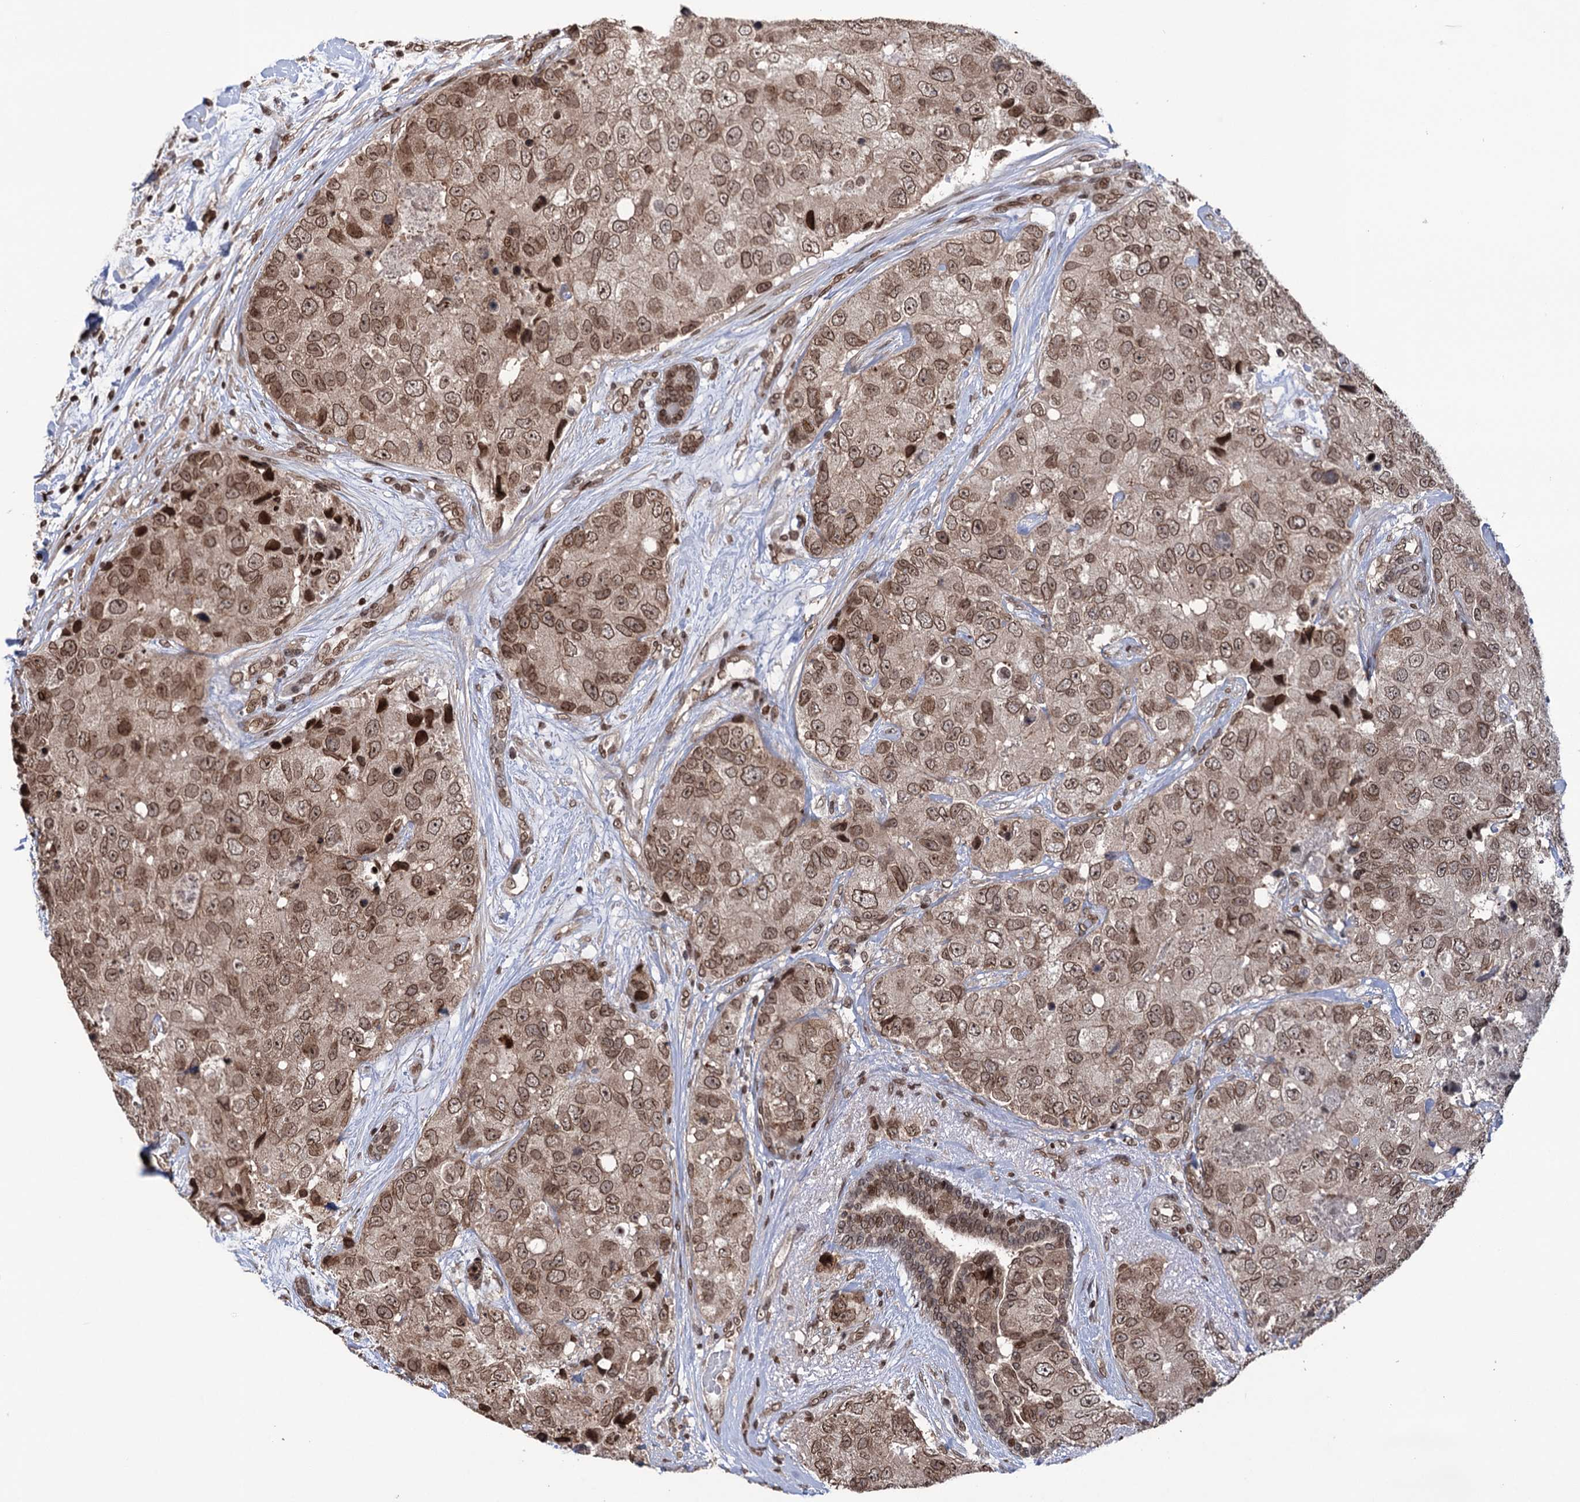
{"staining": {"intensity": "moderate", "quantity": ">75%", "location": "nuclear"}, "tissue": "breast cancer", "cell_type": "Tumor cells", "image_type": "cancer", "snomed": [{"axis": "morphology", "description": "Duct carcinoma"}, {"axis": "topography", "description": "Breast"}], "caption": "High-power microscopy captured an IHC micrograph of breast infiltrating ductal carcinoma, revealing moderate nuclear expression in approximately >75% of tumor cells.", "gene": "CCDC77", "patient": {"sex": "female", "age": 62}}